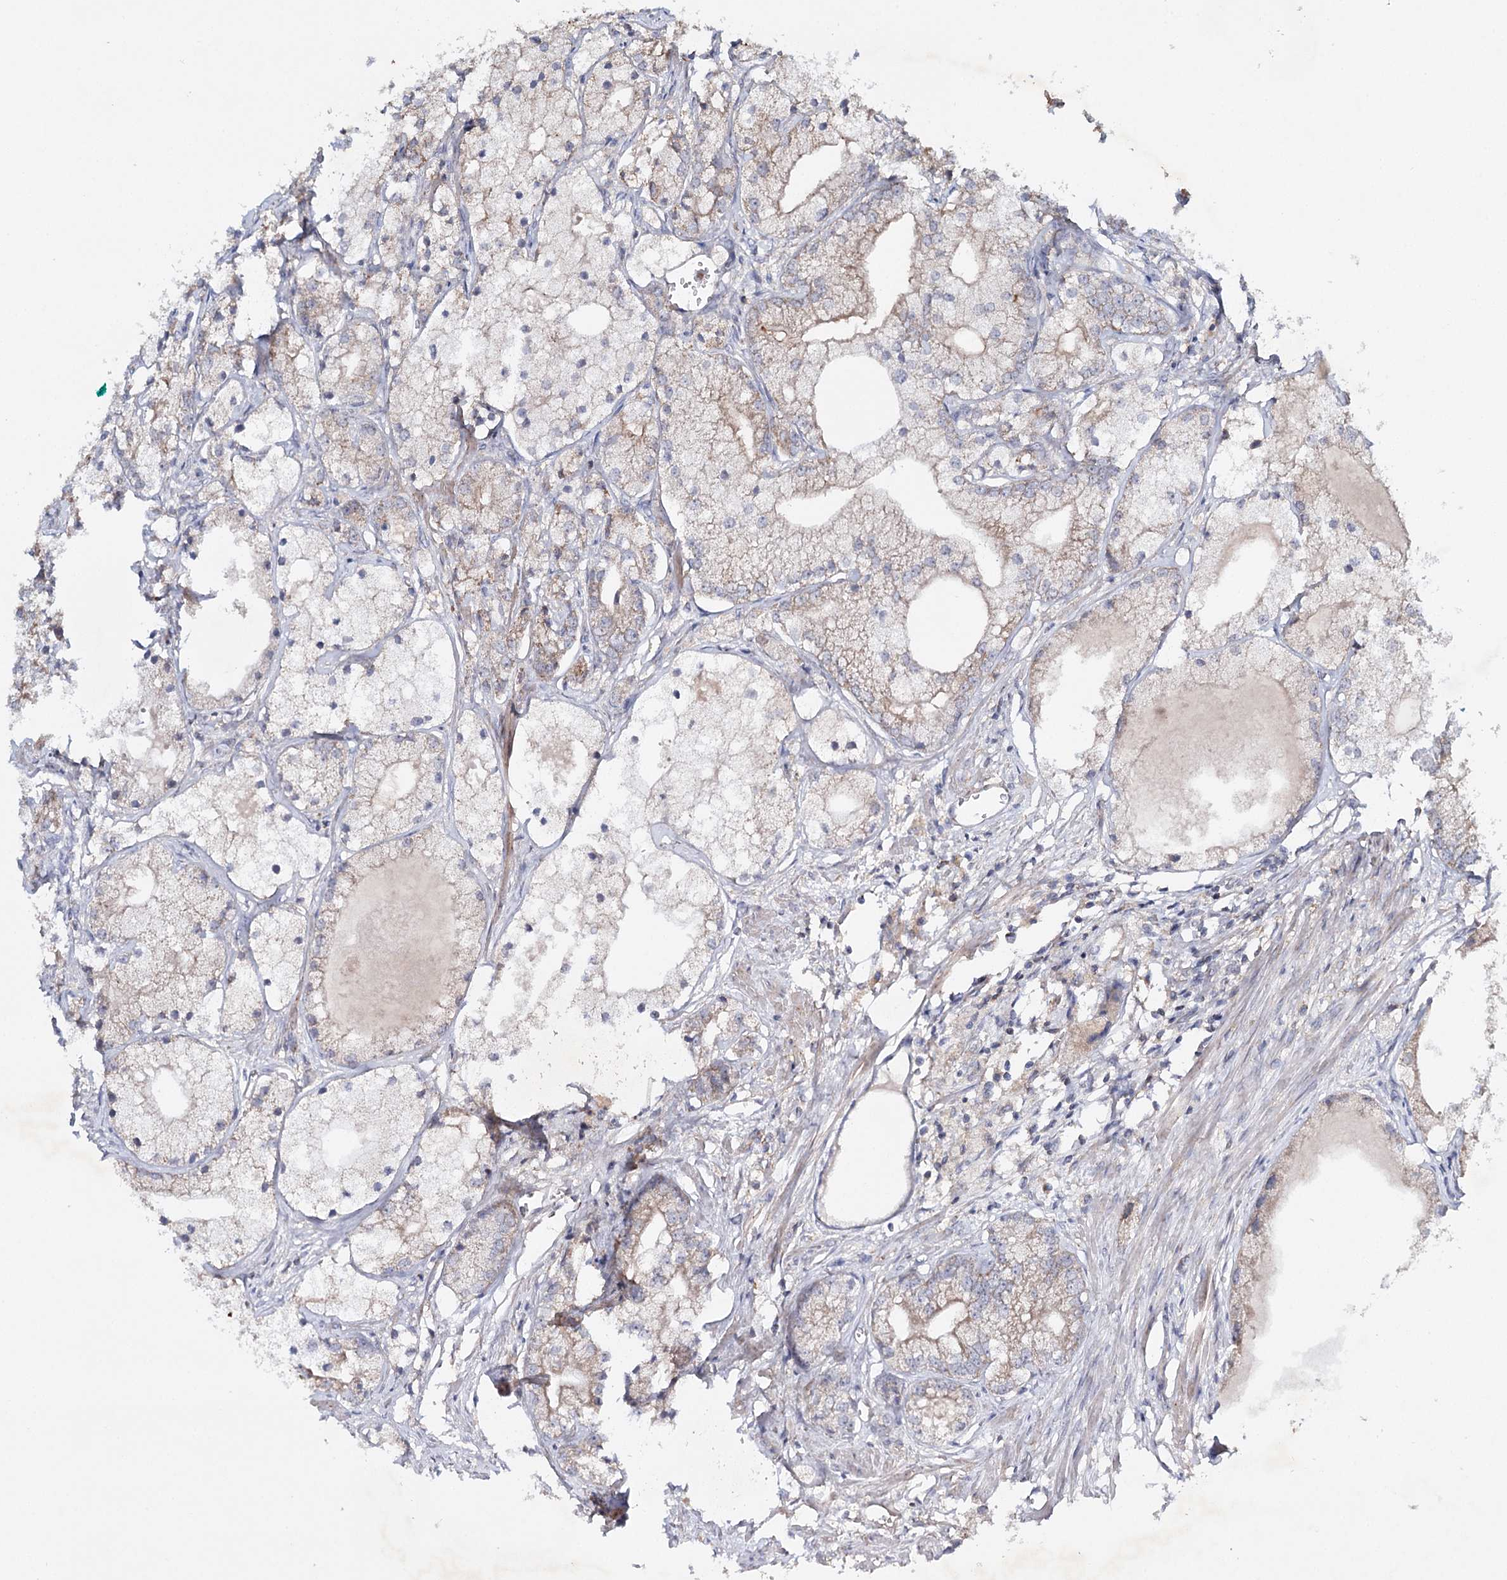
{"staining": {"intensity": "weak", "quantity": "25%-75%", "location": "cytoplasmic/membranous"}, "tissue": "prostate cancer", "cell_type": "Tumor cells", "image_type": "cancer", "snomed": [{"axis": "morphology", "description": "Adenocarcinoma, Low grade"}, {"axis": "topography", "description": "Prostate"}], "caption": "This micrograph shows immunohistochemistry staining of prostate cancer (adenocarcinoma (low-grade)), with low weak cytoplasmic/membranous expression in about 25%-75% of tumor cells.", "gene": "CFAP46", "patient": {"sex": "male", "age": 69}}